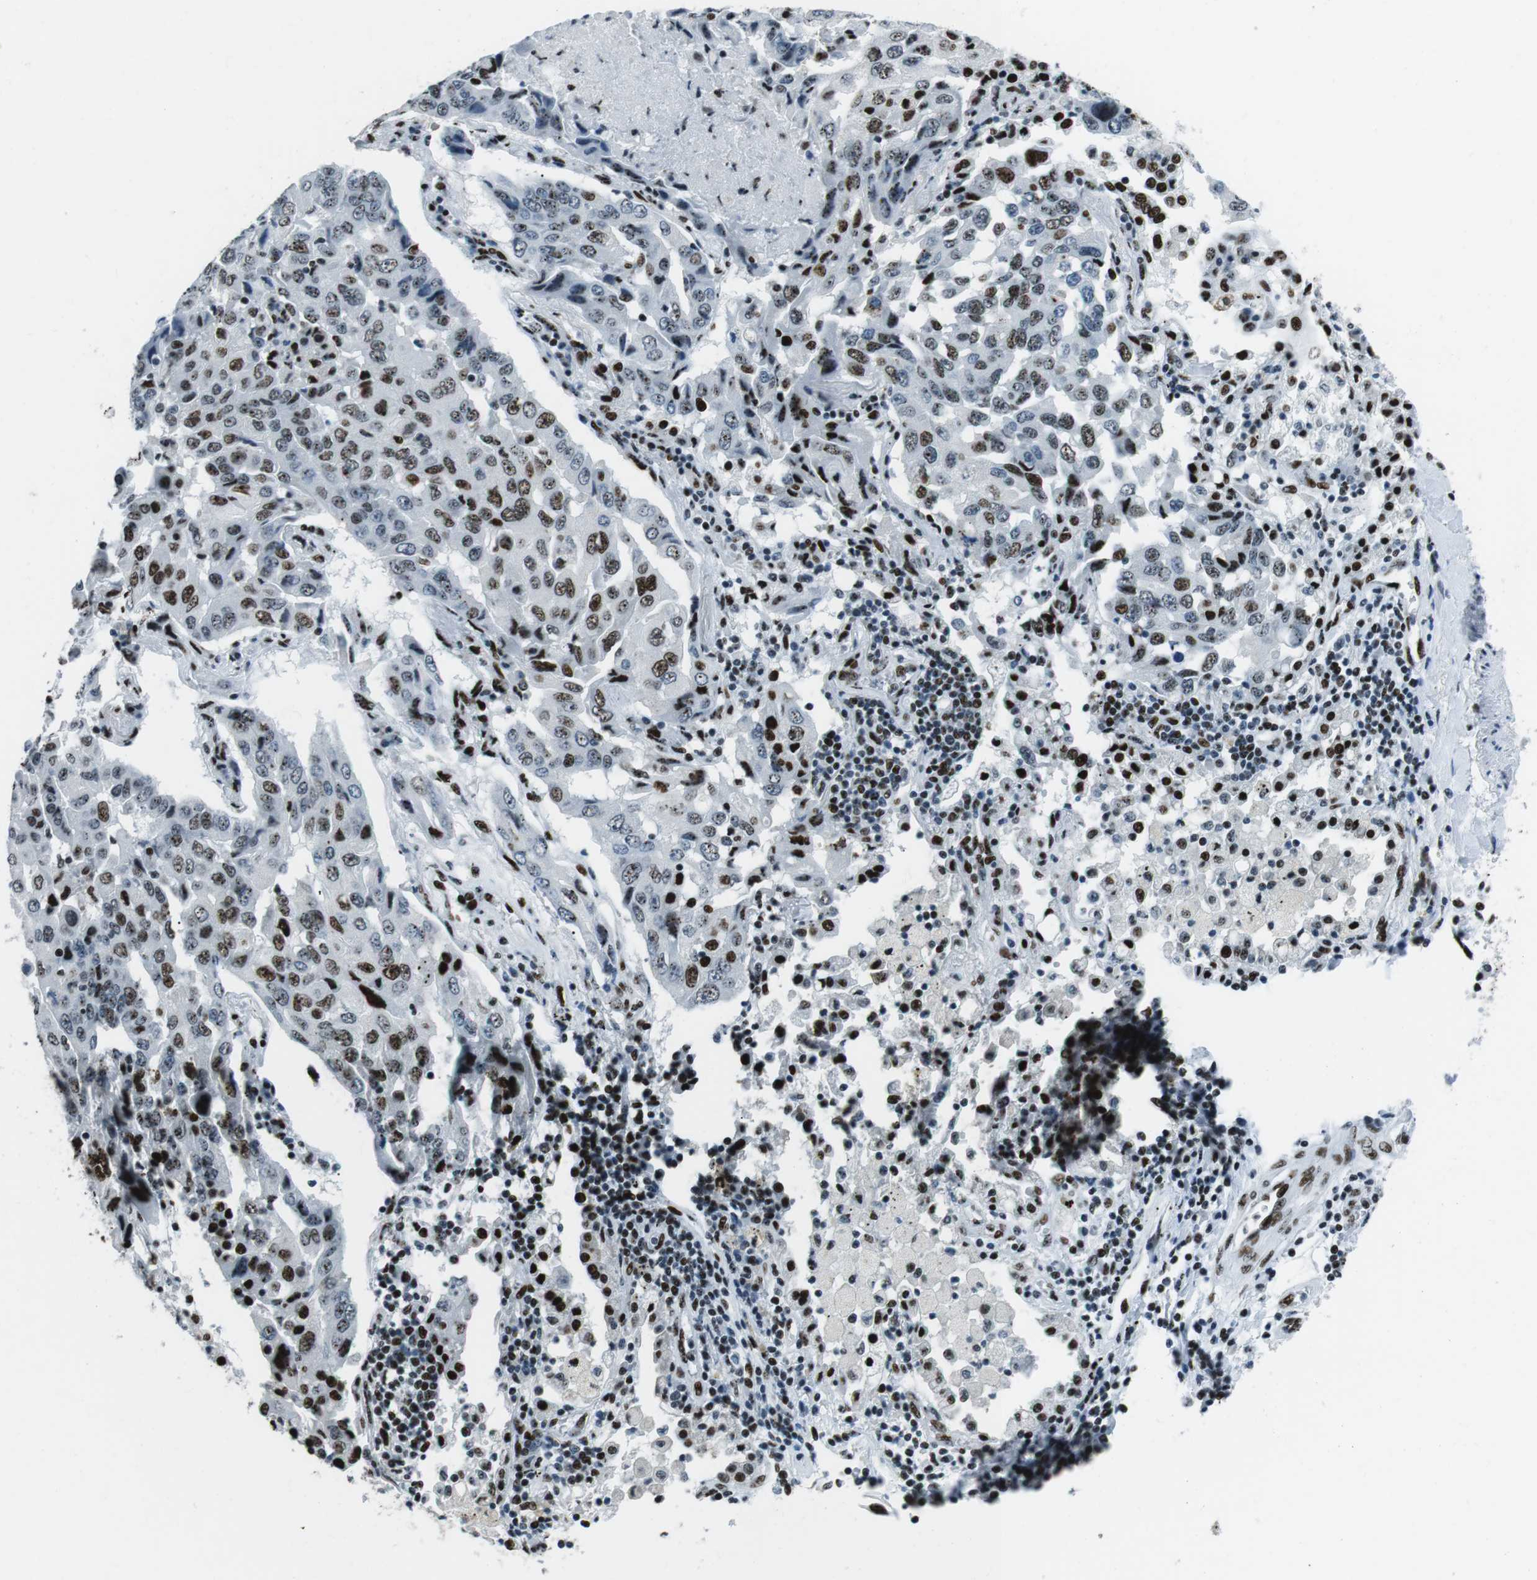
{"staining": {"intensity": "moderate", "quantity": ">75%", "location": "nuclear"}, "tissue": "lung cancer", "cell_type": "Tumor cells", "image_type": "cancer", "snomed": [{"axis": "morphology", "description": "Adenocarcinoma, NOS"}, {"axis": "topography", "description": "Lung"}], "caption": "A brown stain labels moderate nuclear positivity of a protein in human lung cancer (adenocarcinoma) tumor cells.", "gene": "PML", "patient": {"sex": "female", "age": 65}}